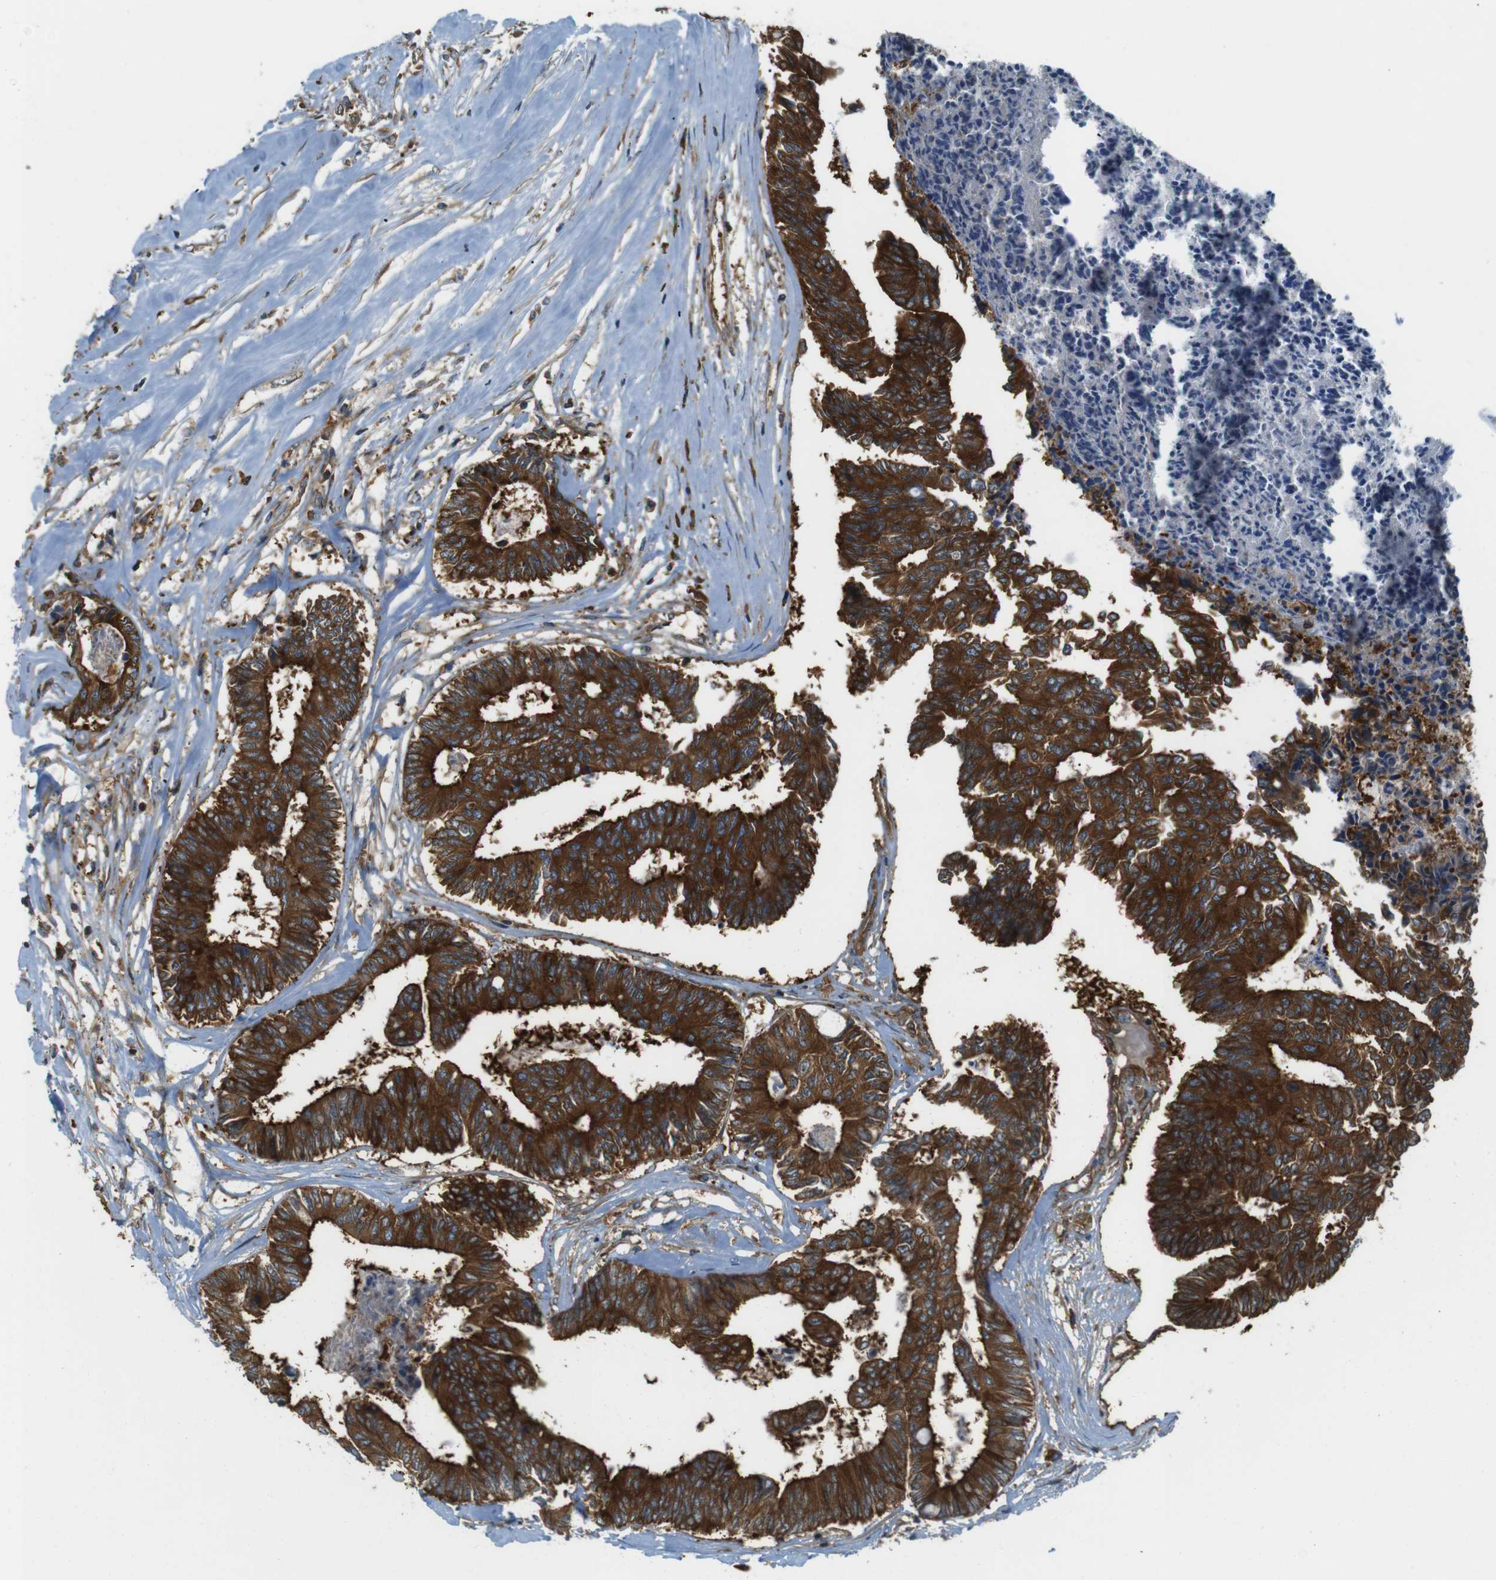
{"staining": {"intensity": "strong", "quantity": ">75%", "location": "cytoplasmic/membranous"}, "tissue": "colorectal cancer", "cell_type": "Tumor cells", "image_type": "cancer", "snomed": [{"axis": "morphology", "description": "Adenocarcinoma, NOS"}, {"axis": "topography", "description": "Rectum"}], "caption": "A brown stain shows strong cytoplasmic/membranous expression of a protein in human colorectal cancer (adenocarcinoma) tumor cells.", "gene": "TSC1", "patient": {"sex": "male", "age": 63}}